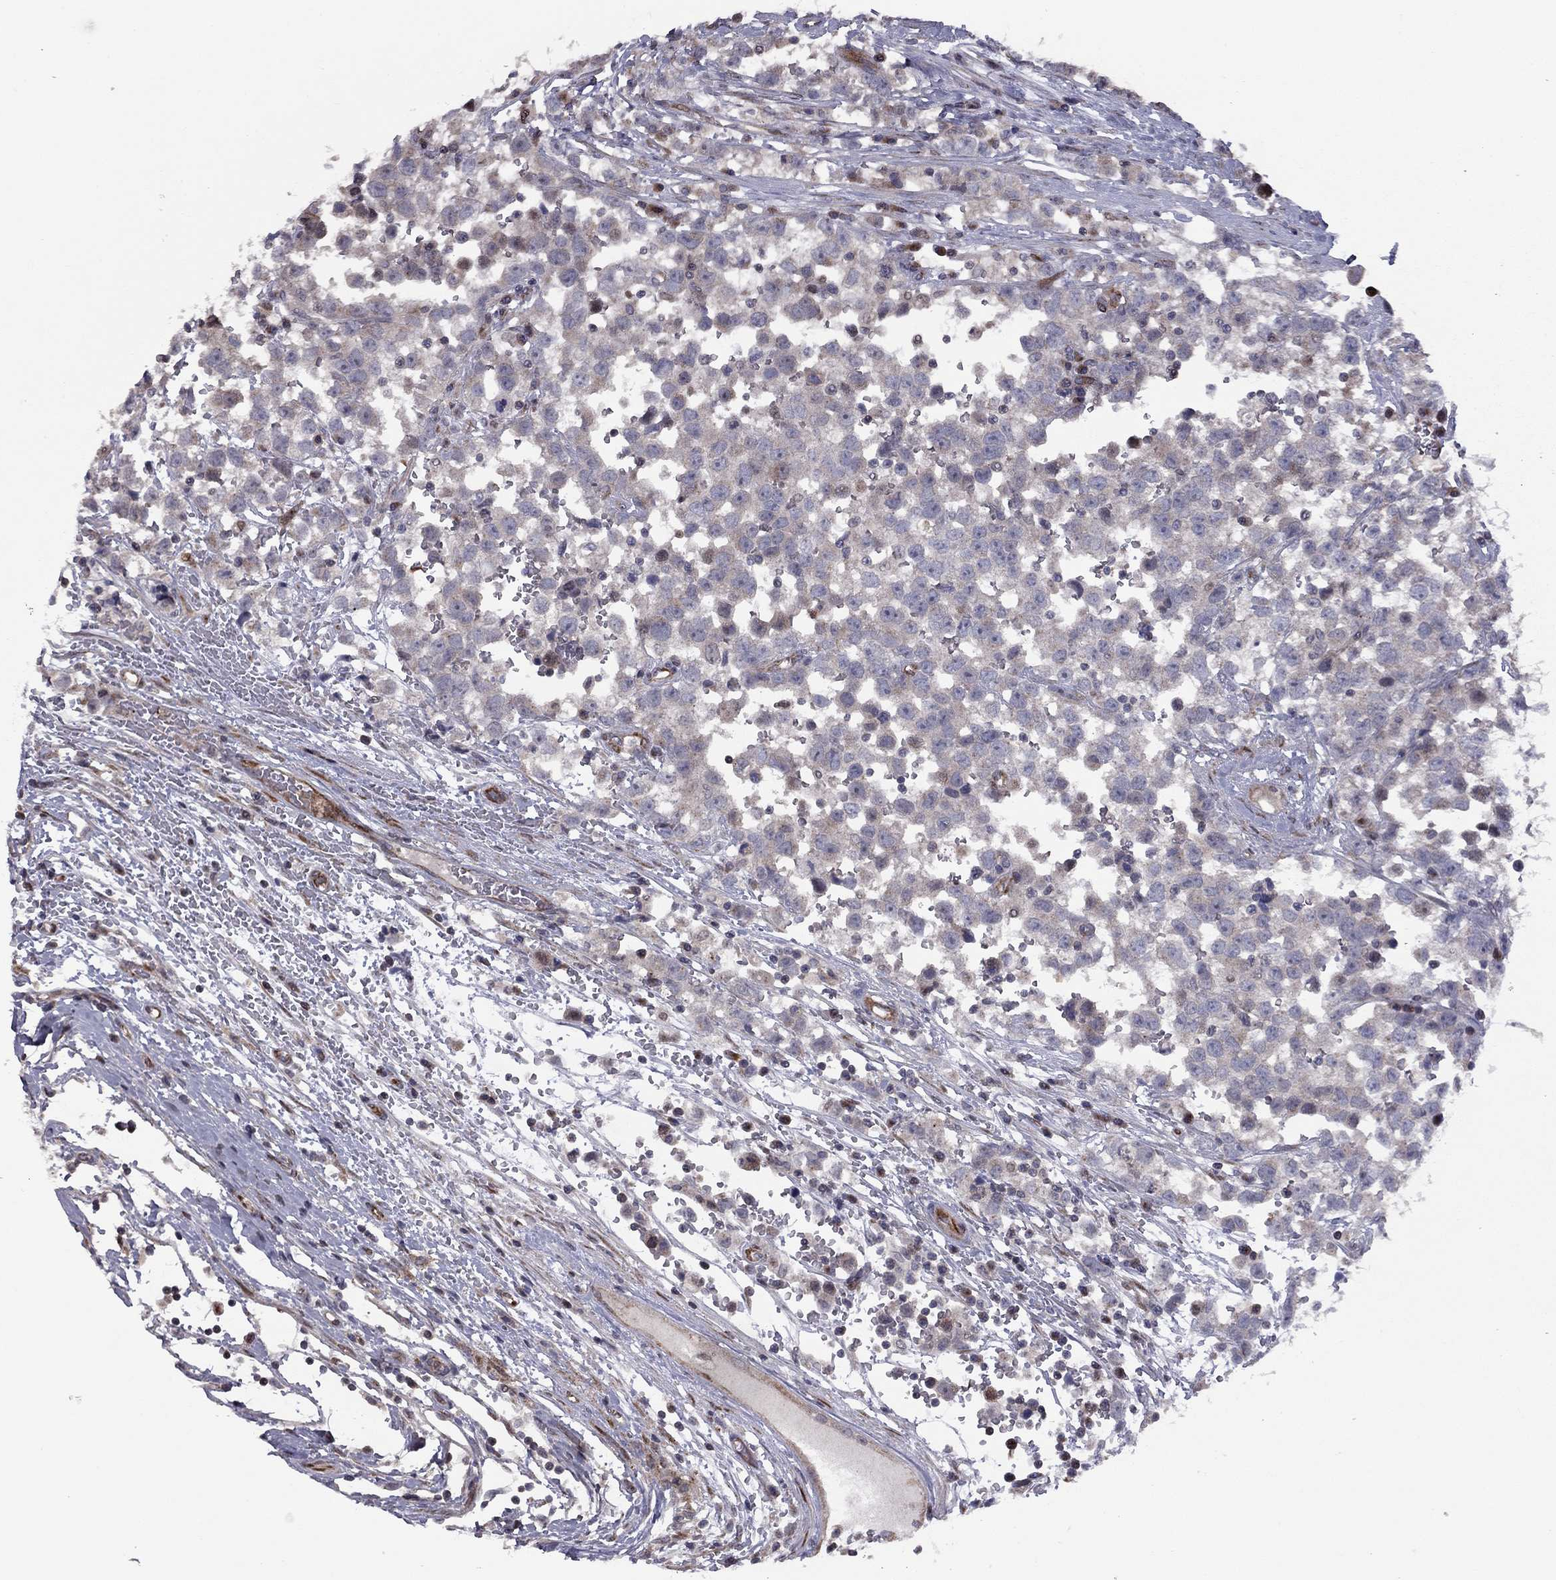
{"staining": {"intensity": "weak", "quantity": "25%-75%", "location": "cytoplasmic/membranous"}, "tissue": "testis cancer", "cell_type": "Tumor cells", "image_type": "cancer", "snomed": [{"axis": "morphology", "description": "Seminoma, NOS"}, {"axis": "topography", "description": "Testis"}], "caption": "Protein expression analysis of testis seminoma reveals weak cytoplasmic/membranous staining in approximately 25%-75% of tumor cells.", "gene": "DUSP7", "patient": {"sex": "male", "age": 34}}